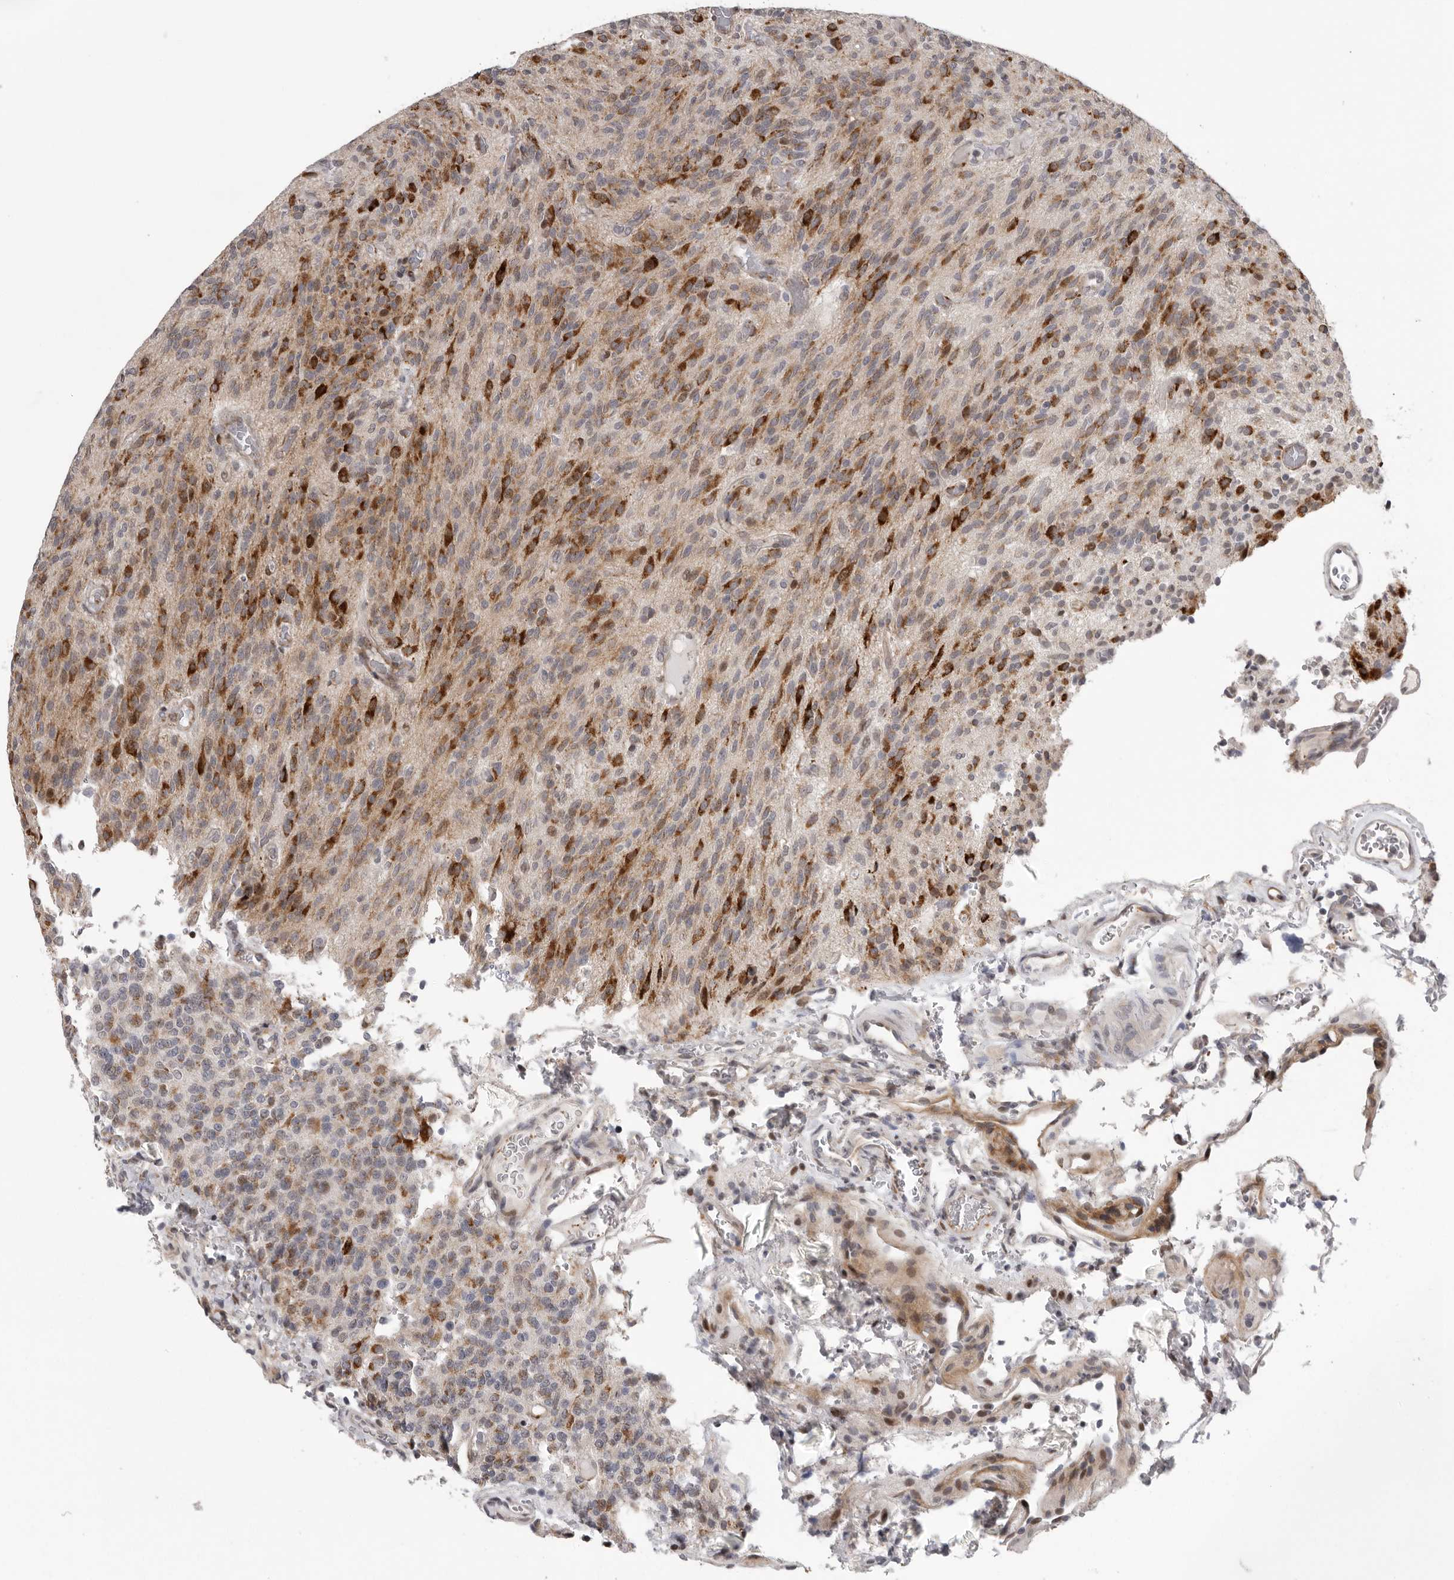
{"staining": {"intensity": "strong", "quantity": "<25%", "location": "cytoplasmic/membranous"}, "tissue": "glioma", "cell_type": "Tumor cells", "image_type": "cancer", "snomed": [{"axis": "morphology", "description": "Glioma, malignant, High grade"}, {"axis": "topography", "description": "Brain"}], "caption": "The photomicrograph reveals a brown stain indicating the presence of a protein in the cytoplasmic/membranous of tumor cells in malignant glioma (high-grade).", "gene": "RALGPS2", "patient": {"sex": "male", "age": 34}}